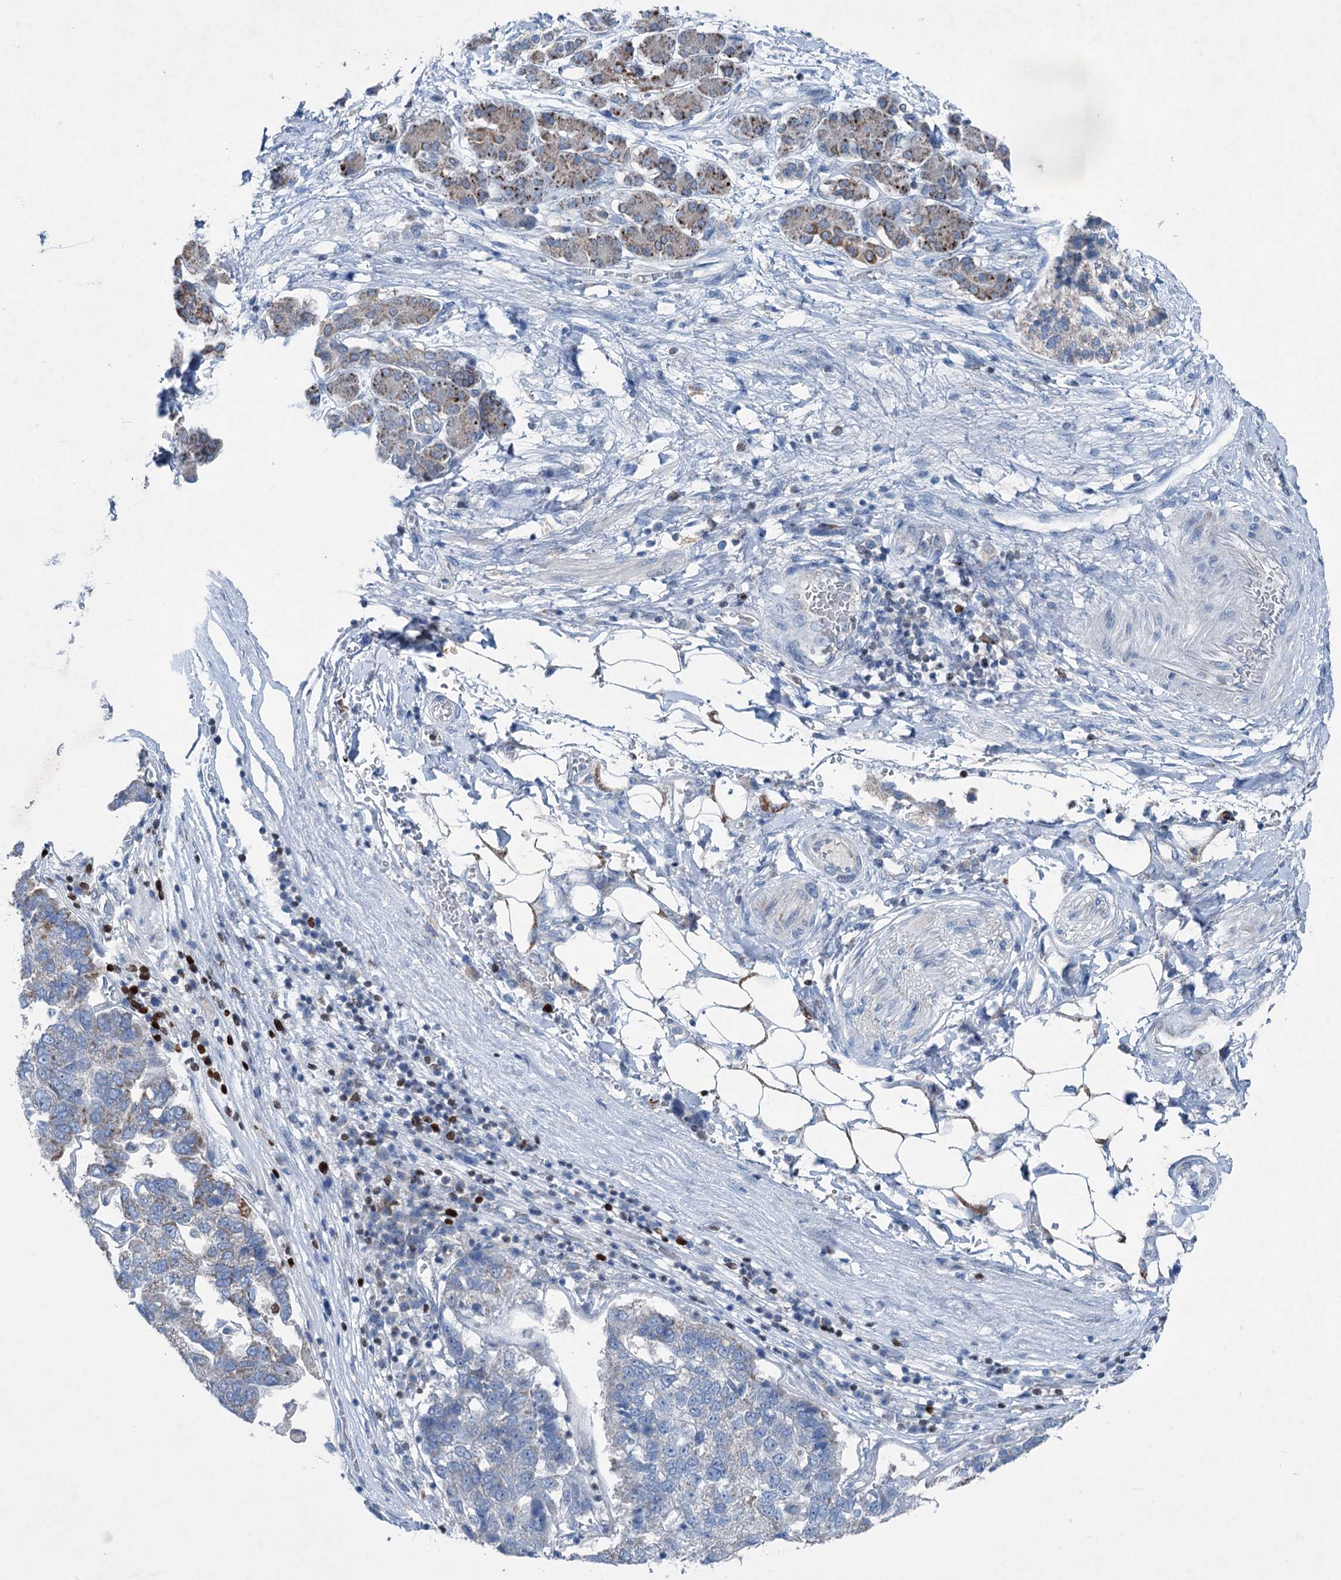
{"staining": {"intensity": "moderate", "quantity": "<25%", "location": "cytoplasmic/membranous"}, "tissue": "pancreatic cancer", "cell_type": "Tumor cells", "image_type": "cancer", "snomed": [{"axis": "morphology", "description": "Adenocarcinoma, NOS"}, {"axis": "topography", "description": "Pancreas"}], "caption": "Protein expression analysis of pancreatic cancer (adenocarcinoma) shows moderate cytoplasmic/membranous positivity in approximately <25% of tumor cells. The protein of interest is stained brown, and the nuclei are stained in blue (DAB IHC with brightfield microscopy, high magnification).", "gene": "ELP4", "patient": {"sex": "female", "age": 61}}